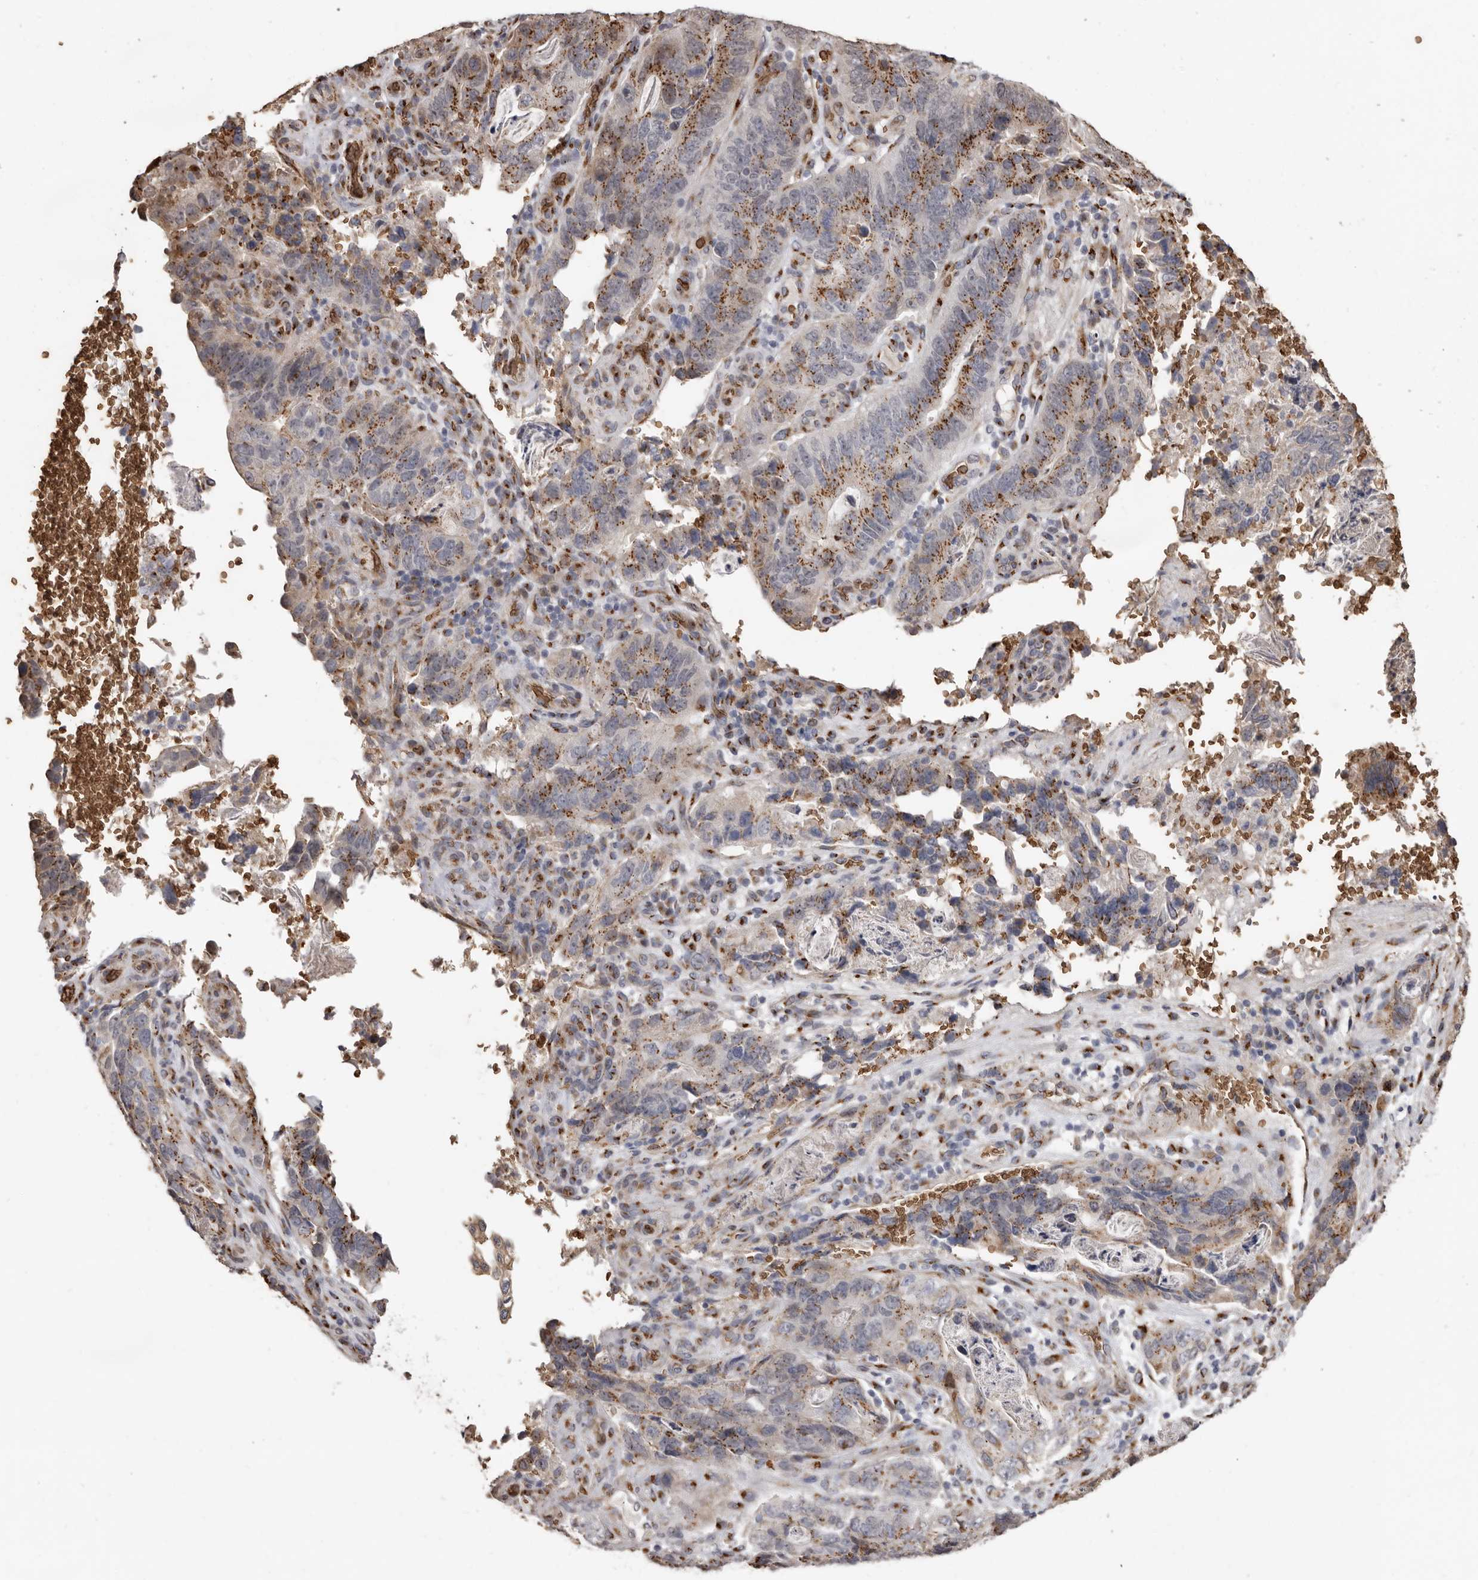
{"staining": {"intensity": "moderate", "quantity": ">75%", "location": "cytoplasmic/membranous"}, "tissue": "stomach cancer", "cell_type": "Tumor cells", "image_type": "cancer", "snomed": [{"axis": "morphology", "description": "Normal tissue, NOS"}, {"axis": "morphology", "description": "Adenocarcinoma, NOS"}, {"axis": "topography", "description": "Stomach"}], "caption": "About >75% of tumor cells in adenocarcinoma (stomach) display moderate cytoplasmic/membranous protein positivity as visualized by brown immunohistochemical staining.", "gene": "ENTREP1", "patient": {"sex": "female", "age": 89}}